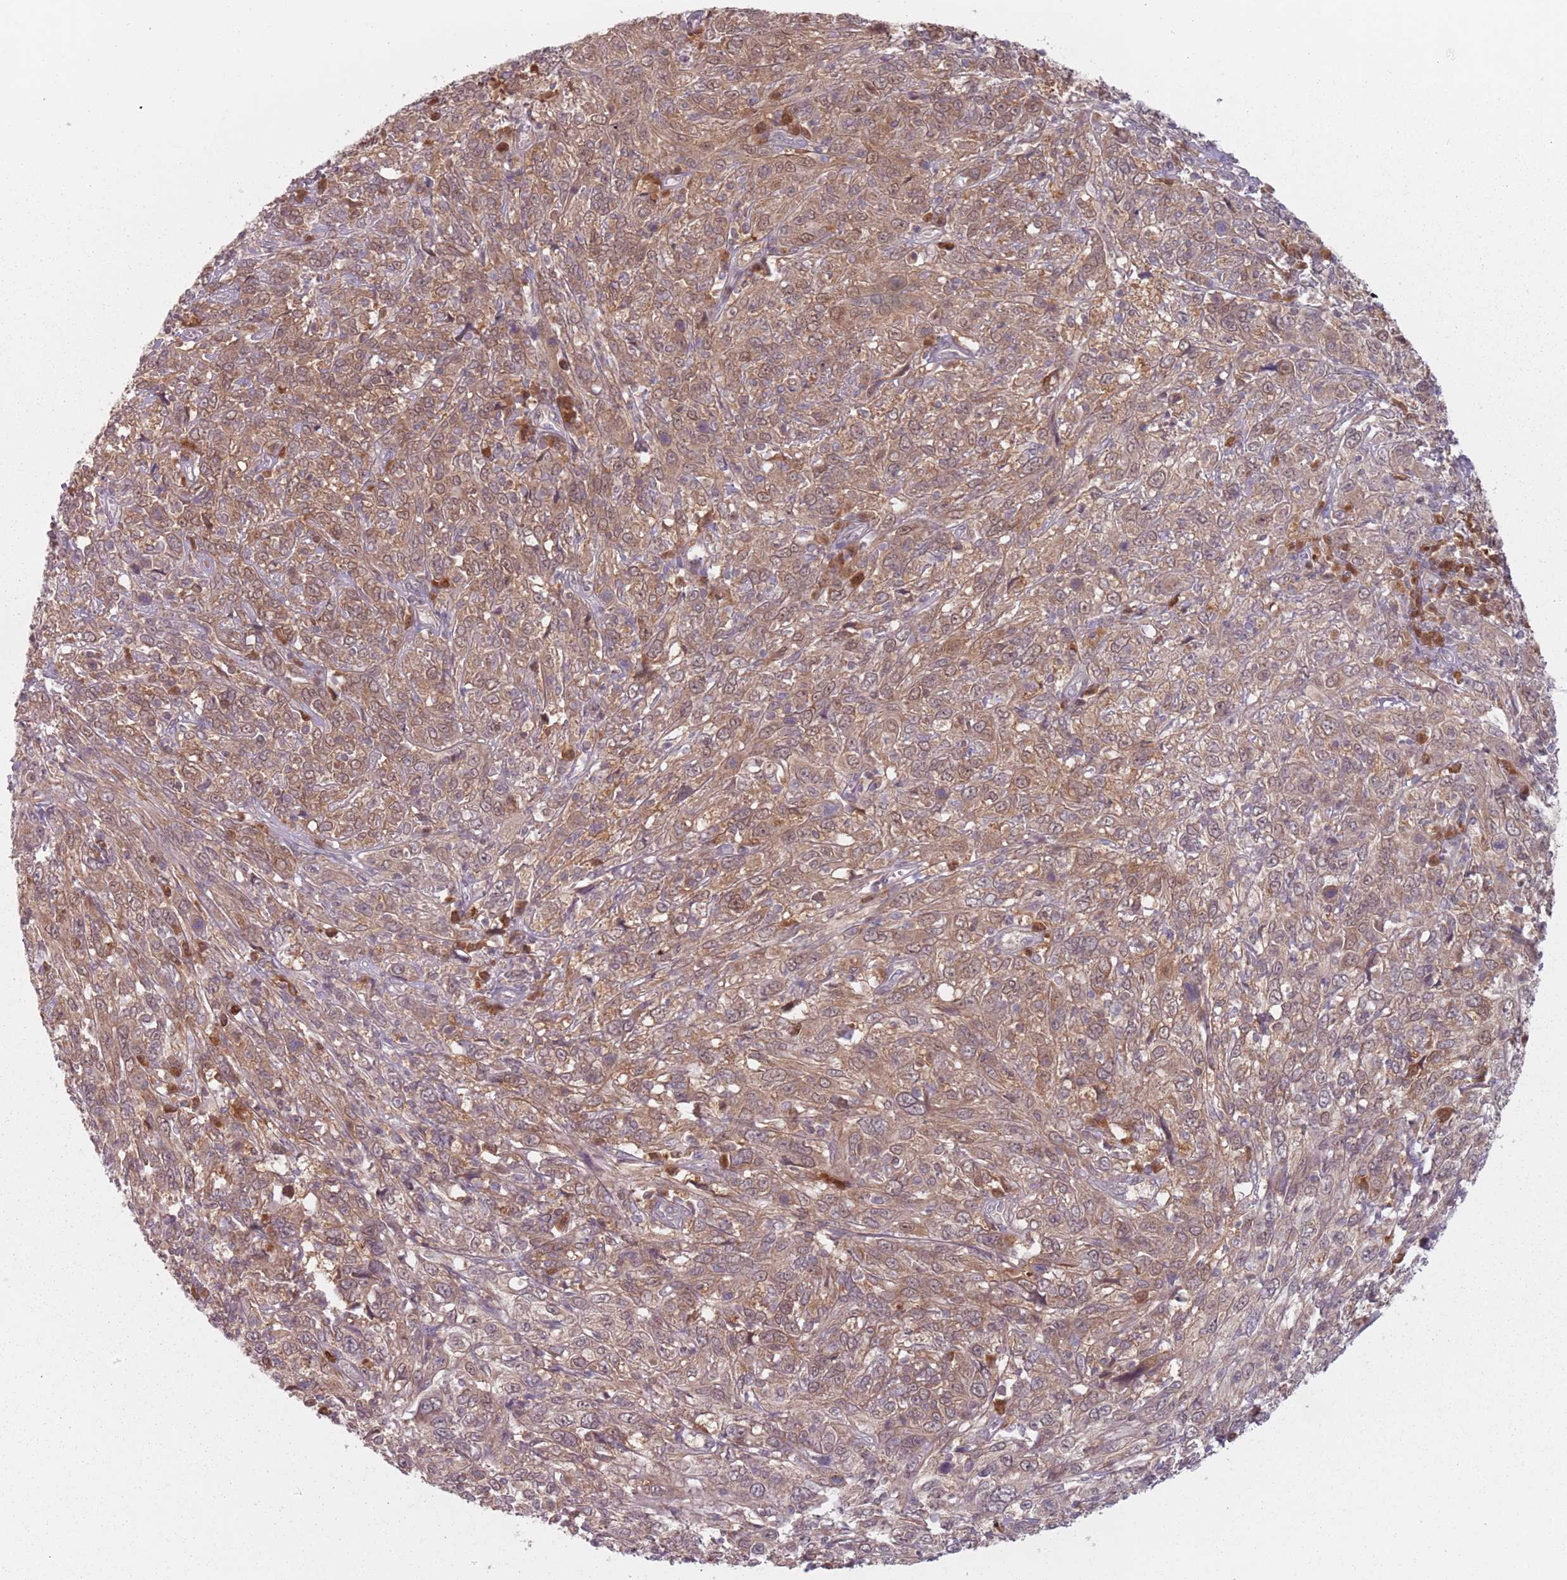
{"staining": {"intensity": "moderate", "quantity": ">75%", "location": "cytoplasmic/membranous,nuclear"}, "tissue": "cervical cancer", "cell_type": "Tumor cells", "image_type": "cancer", "snomed": [{"axis": "morphology", "description": "Squamous cell carcinoma, NOS"}, {"axis": "topography", "description": "Cervix"}], "caption": "Cervical cancer (squamous cell carcinoma) tissue displays moderate cytoplasmic/membranous and nuclear staining in approximately >75% of tumor cells, visualized by immunohistochemistry. The staining was performed using DAB, with brown indicating positive protein expression. Nuclei are stained blue with hematoxylin.", "gene": "NAXE", "patient": {"sex": "female", "age": 46}}